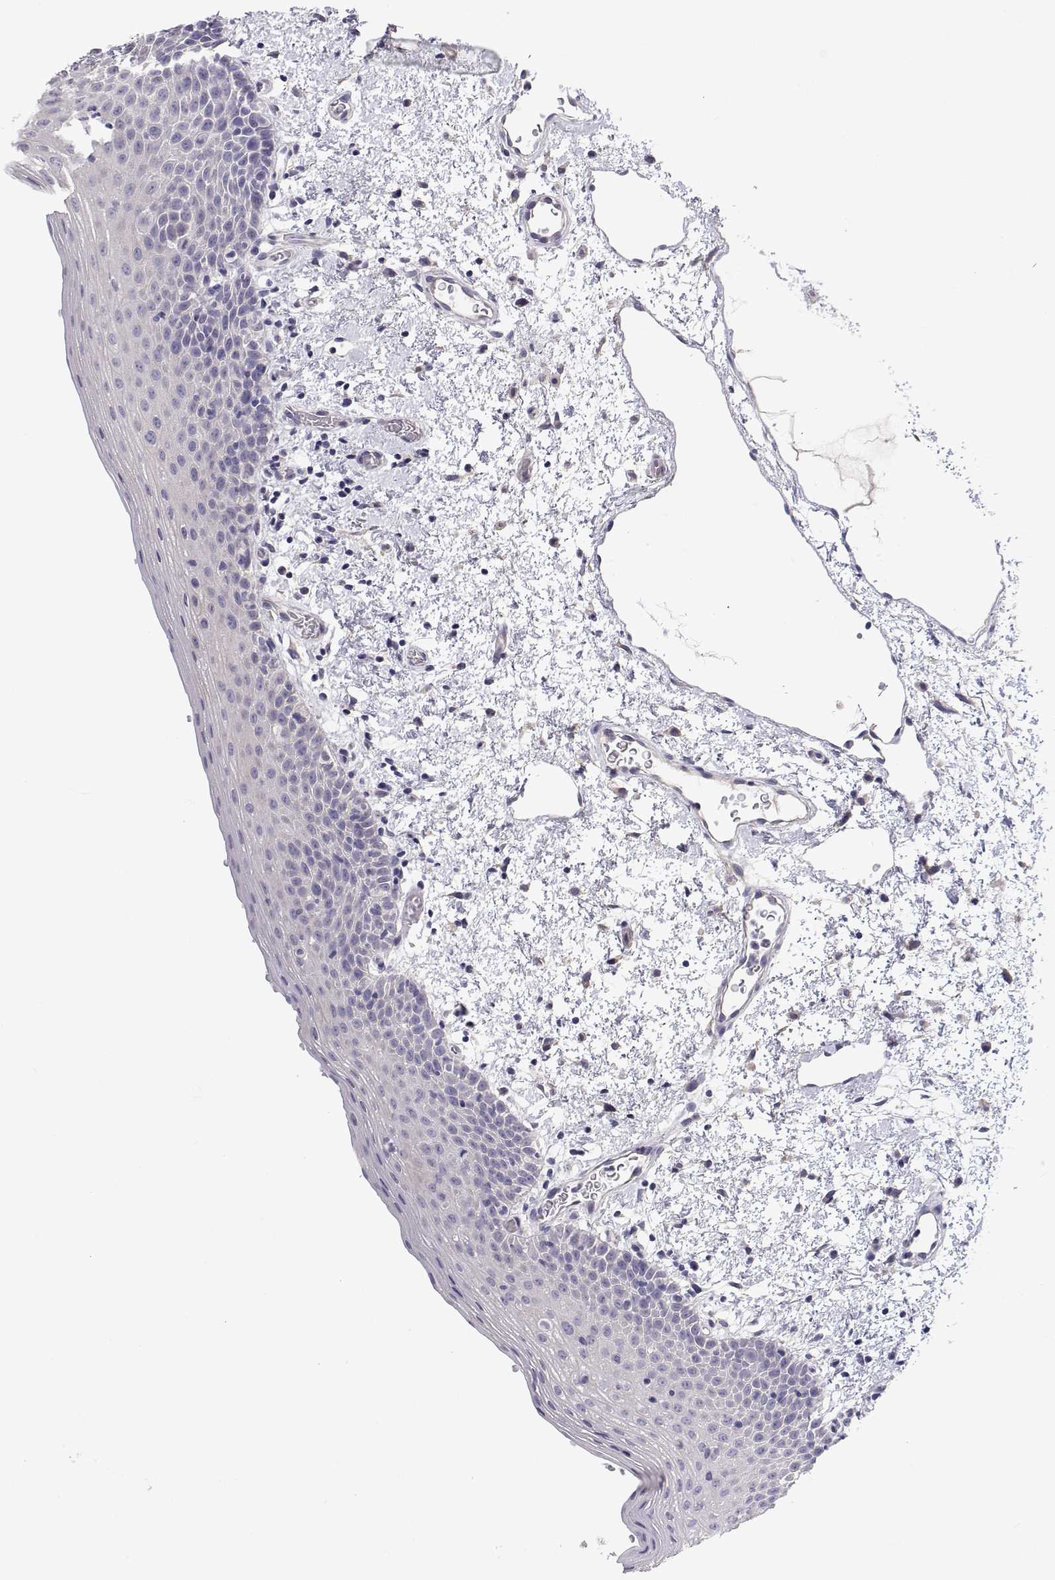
{"staining": {"intensity": "negative", "quantity": "none", "location": "none"}, "tissue": "oral mucosa", "cell_type": "Squamous epithelial cells", "image_type": "normal", "snomed": [{"axis": "morphology", "description": "Normal tissue, NOS"}, {"axis": "topography", "description": "Oral tissue"}, {"axis": "topography", "description": "Head-Neck"}], "caption": "There is no significant staining in squamous epithelial cells of oral mucosa. (Brightfield microscopy of DAB immunohistochemistry at high magnification).", "gene": "ANKRD65", "patient": {"sex": "female", "age": 55}}